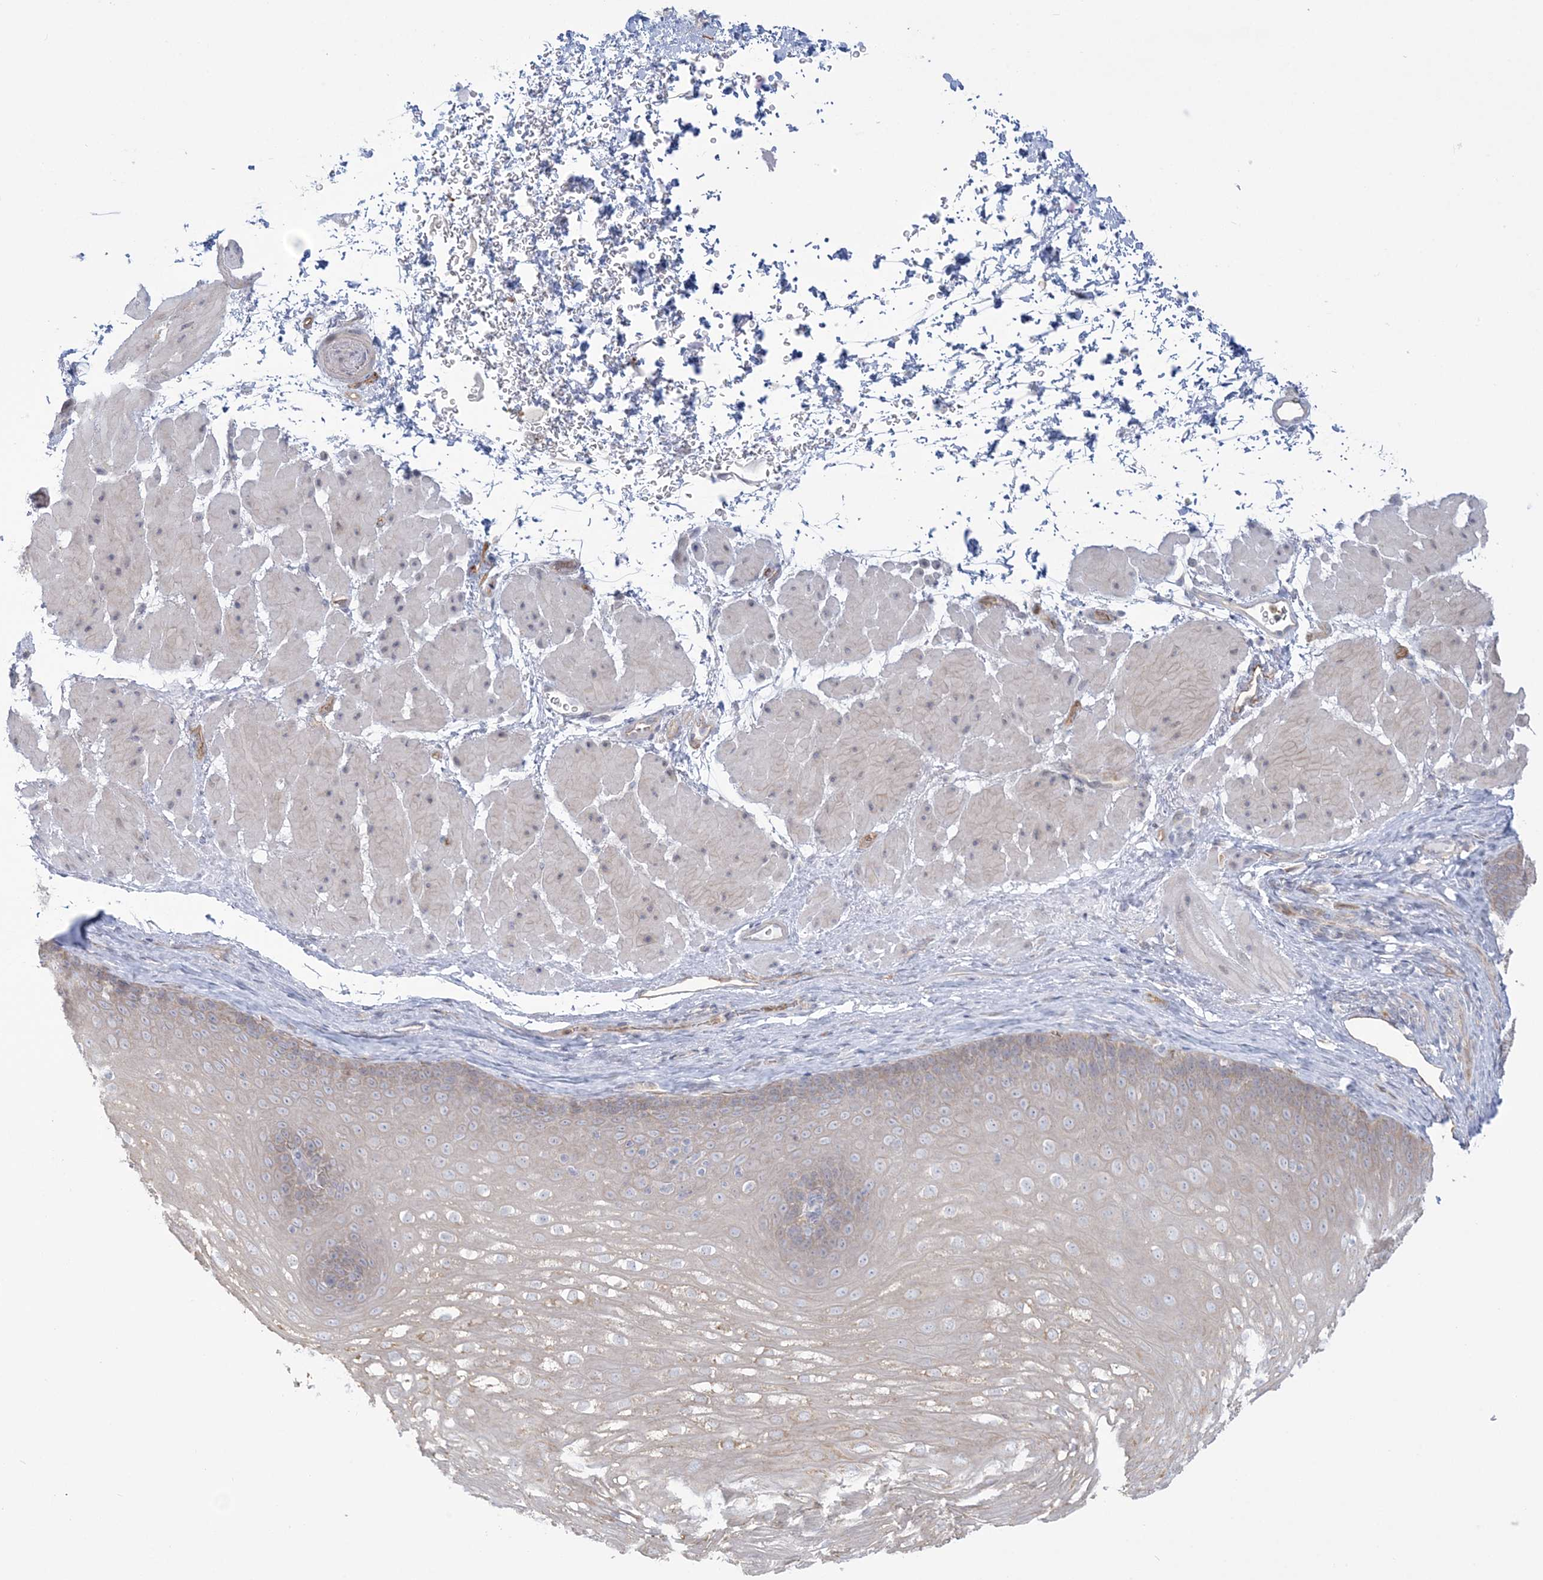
{"staining": {"intensity": "weak", "quantity": "25%-75%", "location": "cytoplasmic/membranous"}, "tissue": "esophagus", "cell_type": "Squamous epithelial cells", "image_type": "normal", "snomed": [{"axis": "morphology", "description": "Normal tissue, NOS"}, {"axis": "topography", "description": "Esophagus"}], "caption": "This image displays normal esophagus stained with immunohistochemistry to label a protein in brown. The cytoplasmic/membranous of squamous epithelial cells show weak positivity for the protein. Nuclei are counter-stained blue.", "gene": "FARSB", "patient": {"sex": "female", "age": 66}}